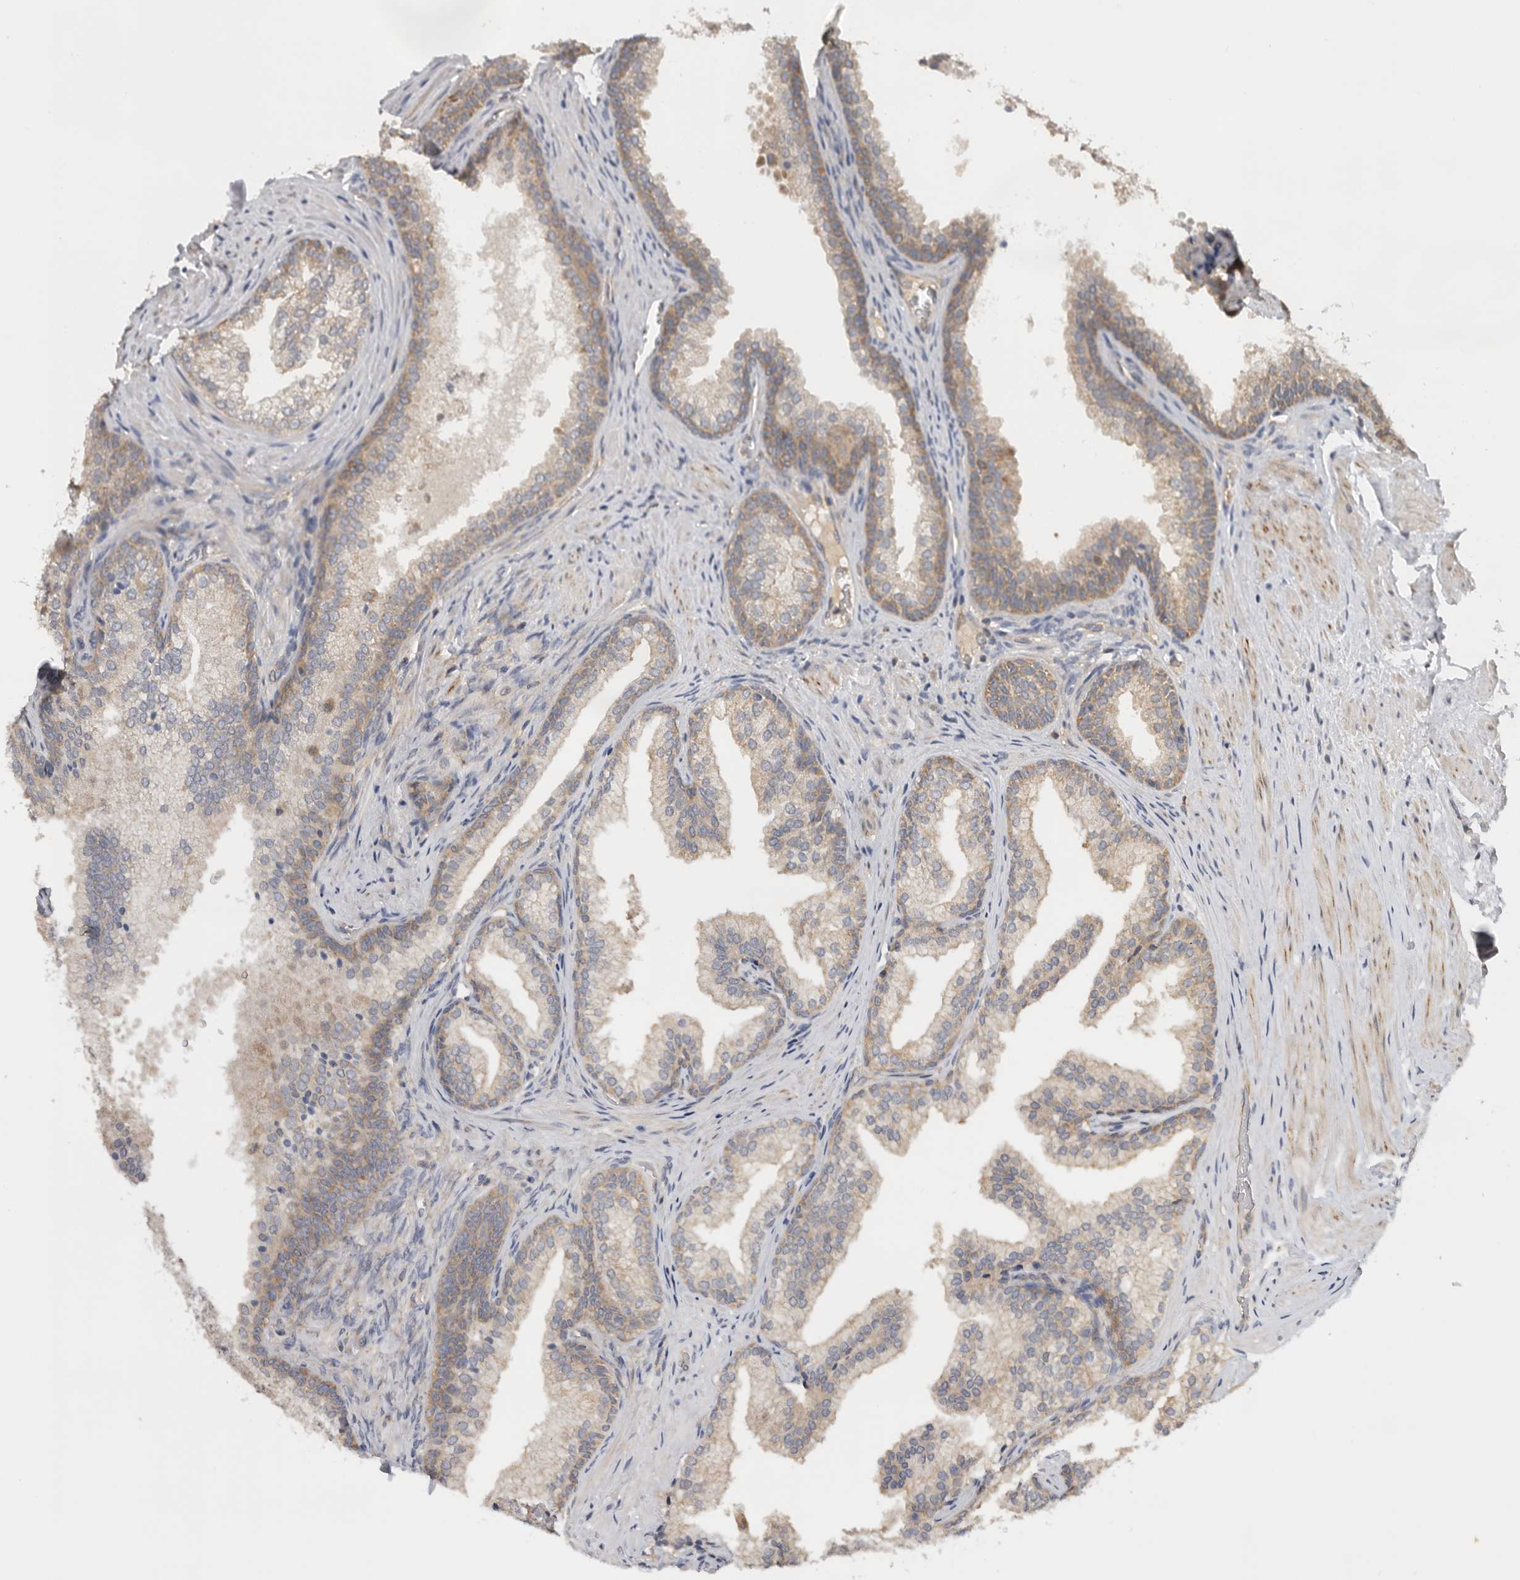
{"staining": {"intensity": "moderate", "quantity": "25%-75%", "location": "cytoplasmic/membranous"}, "tissue": "prostate", "cell_type": "Glandular cells", "image_type": "normal", "snomed": [{"axis": "morphology", "description": "Normal tissue, NOS"}, {"axis": "topography", "description": "Prostate"}], "caption": "Immunohistochemical staining of benign human prostate demonstrates medium levels of moderate cytoplasmic/membranous positivity in about 25%-75% of glandular cells.", "gene": "PPP1R42", "patient": {"sex": "male", "age": 76}}